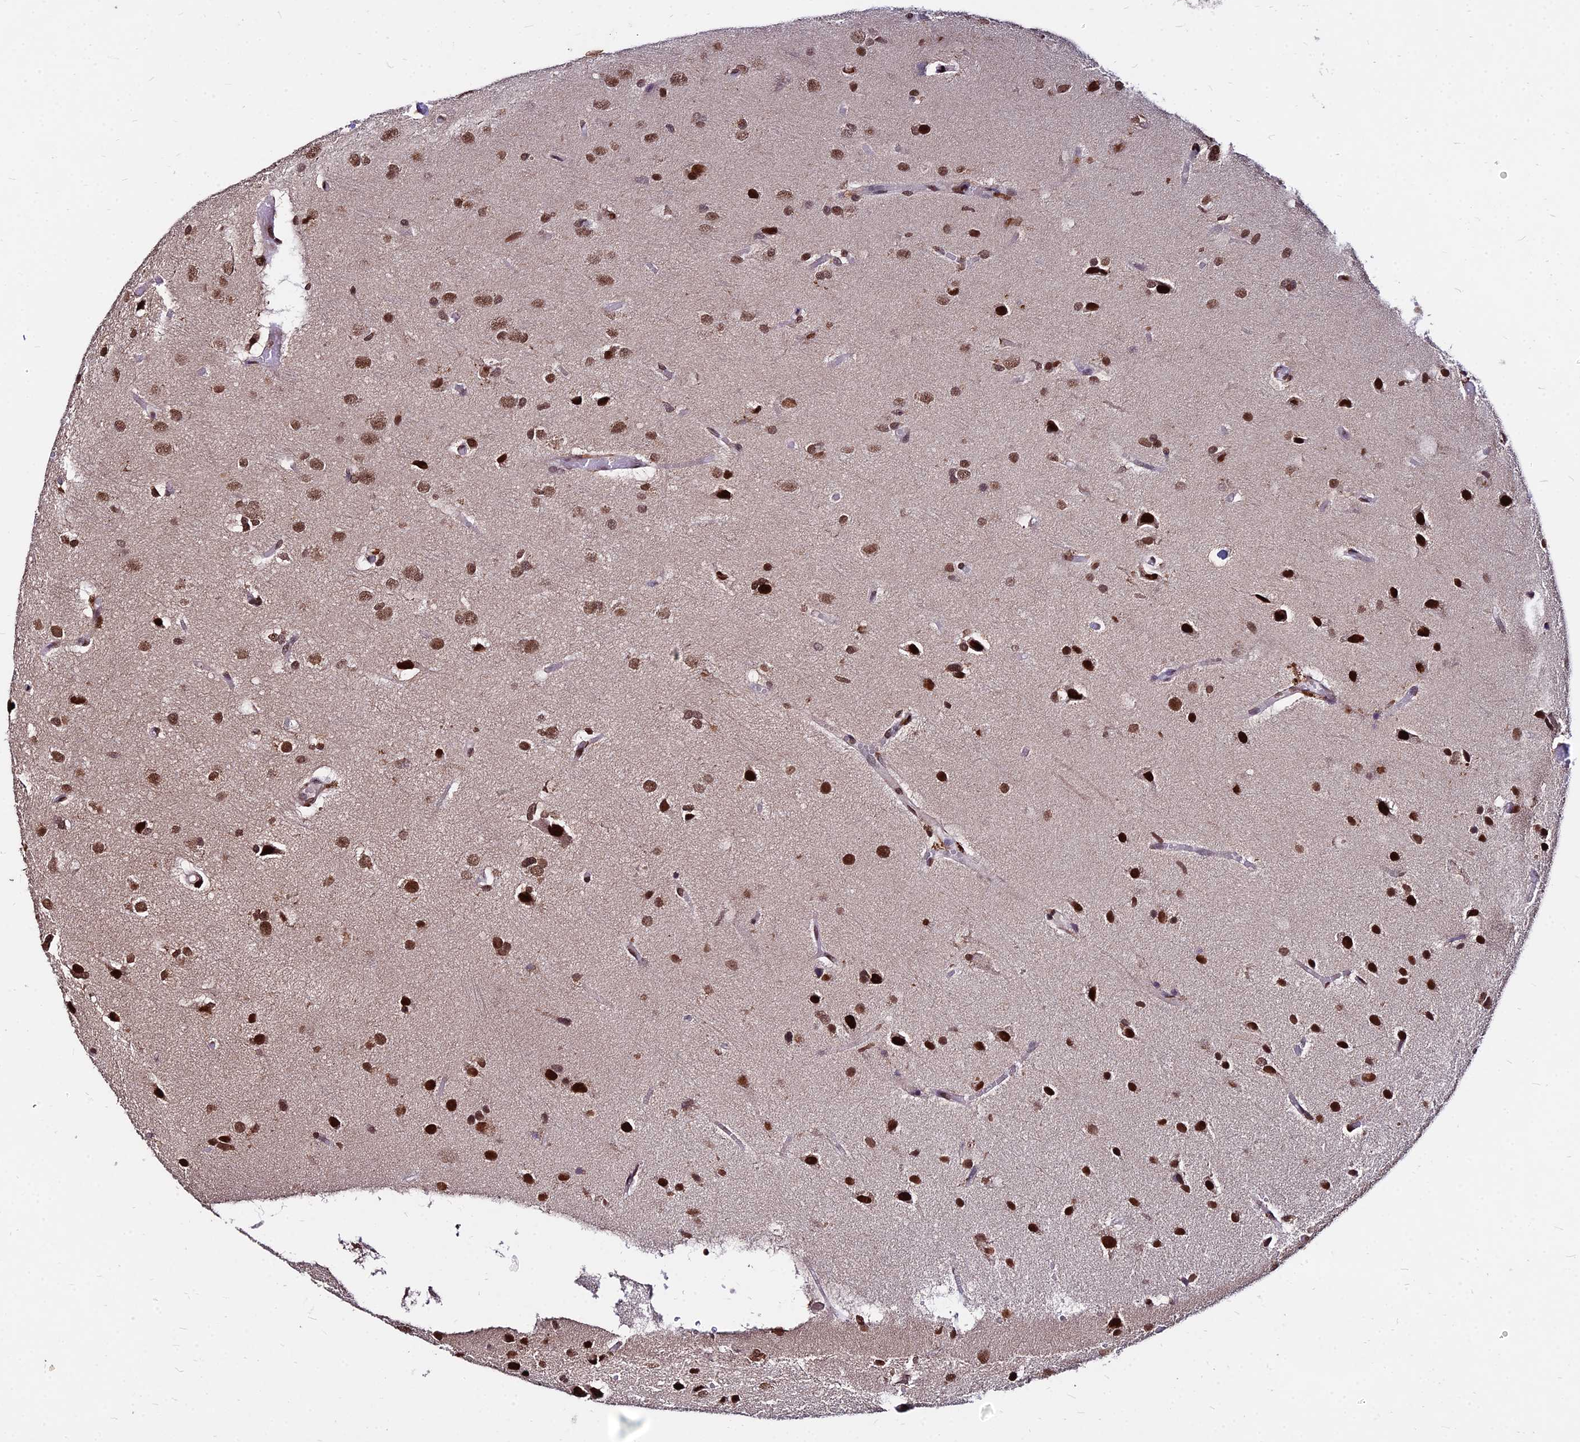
{"staining": {"intensity": "moderate", "quantity": ">75%", "location": "nuclear"}, "tissue": "glioma", "cell_type": "Tumor cells", "image_type": "cancer", "snomed": [{"axis": "morphology", "description": "Glioma, malignant, High grade"}, {"axis": "topography", "description": "Brain"}], "caption": "Malignant high-grade glioma tissue reveals moderate nuclear staining in about >75% of tumor cells, visualized by immunohistochemistry.", "gene": "ZBED4", "patient": {"sex": "female", "age": 50}}